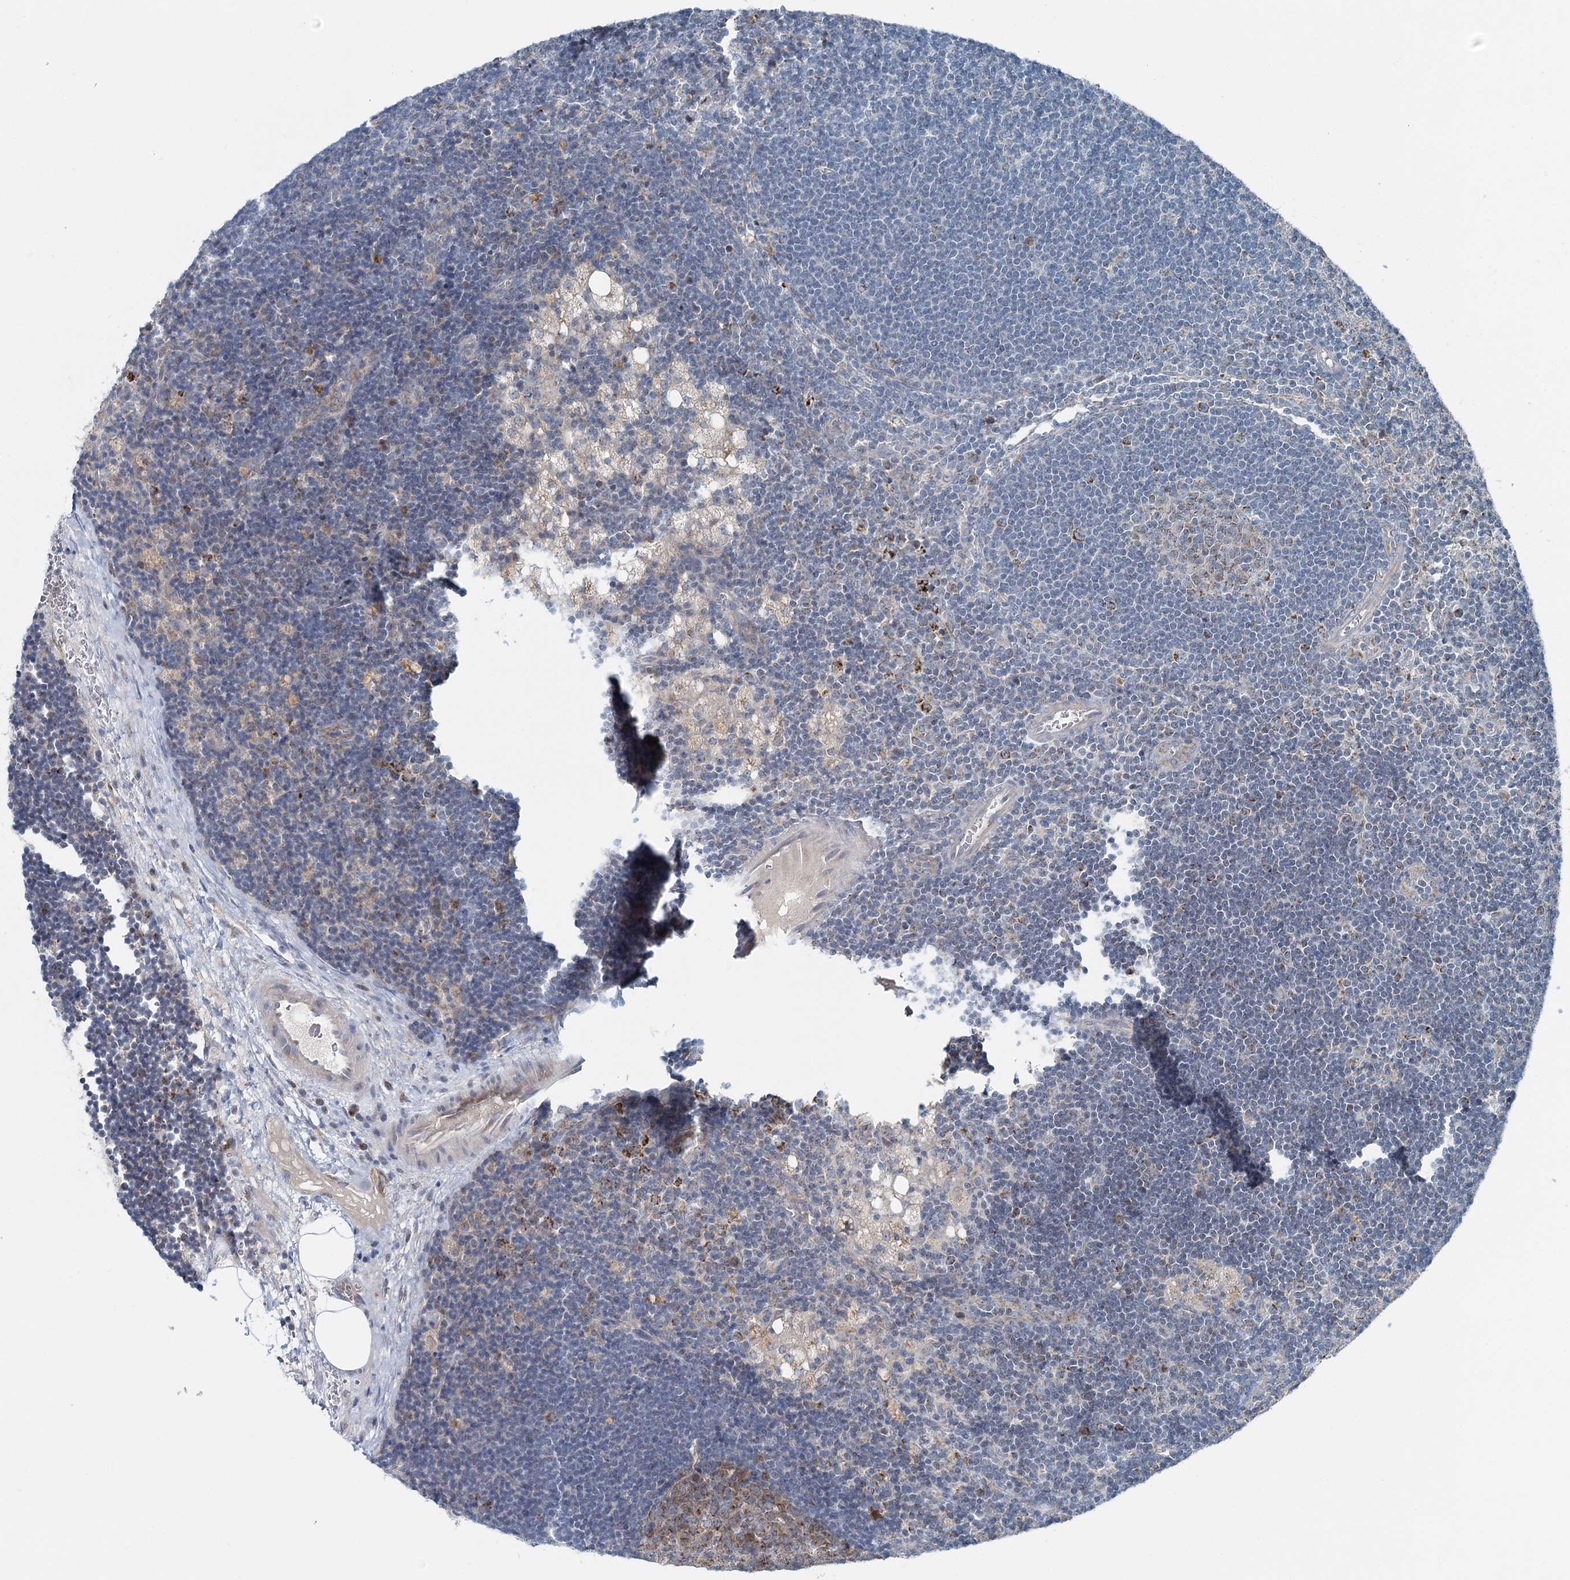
{"staining": {"intensity": "moderate", "quantity": "<25%", "location": "cytoplasmic/membranous"}, "tissue": "lymph node", "cell_type": "Germinal center cells", "image_type": "normal", "snomed": [{"axis": "morphology", "description": "Normal tissue, NOS"}, {"axis": "topography", "description": "Lymph node"}], "caption": "A high-resolution photomicrograph shows IHC staining of benign lymph node, which displays moderate cytoplasmic/membranous staining in about <25% of germinal center cells.", "gene": "CHCHD5", "patient": {"sex": "male", "age": 24}}